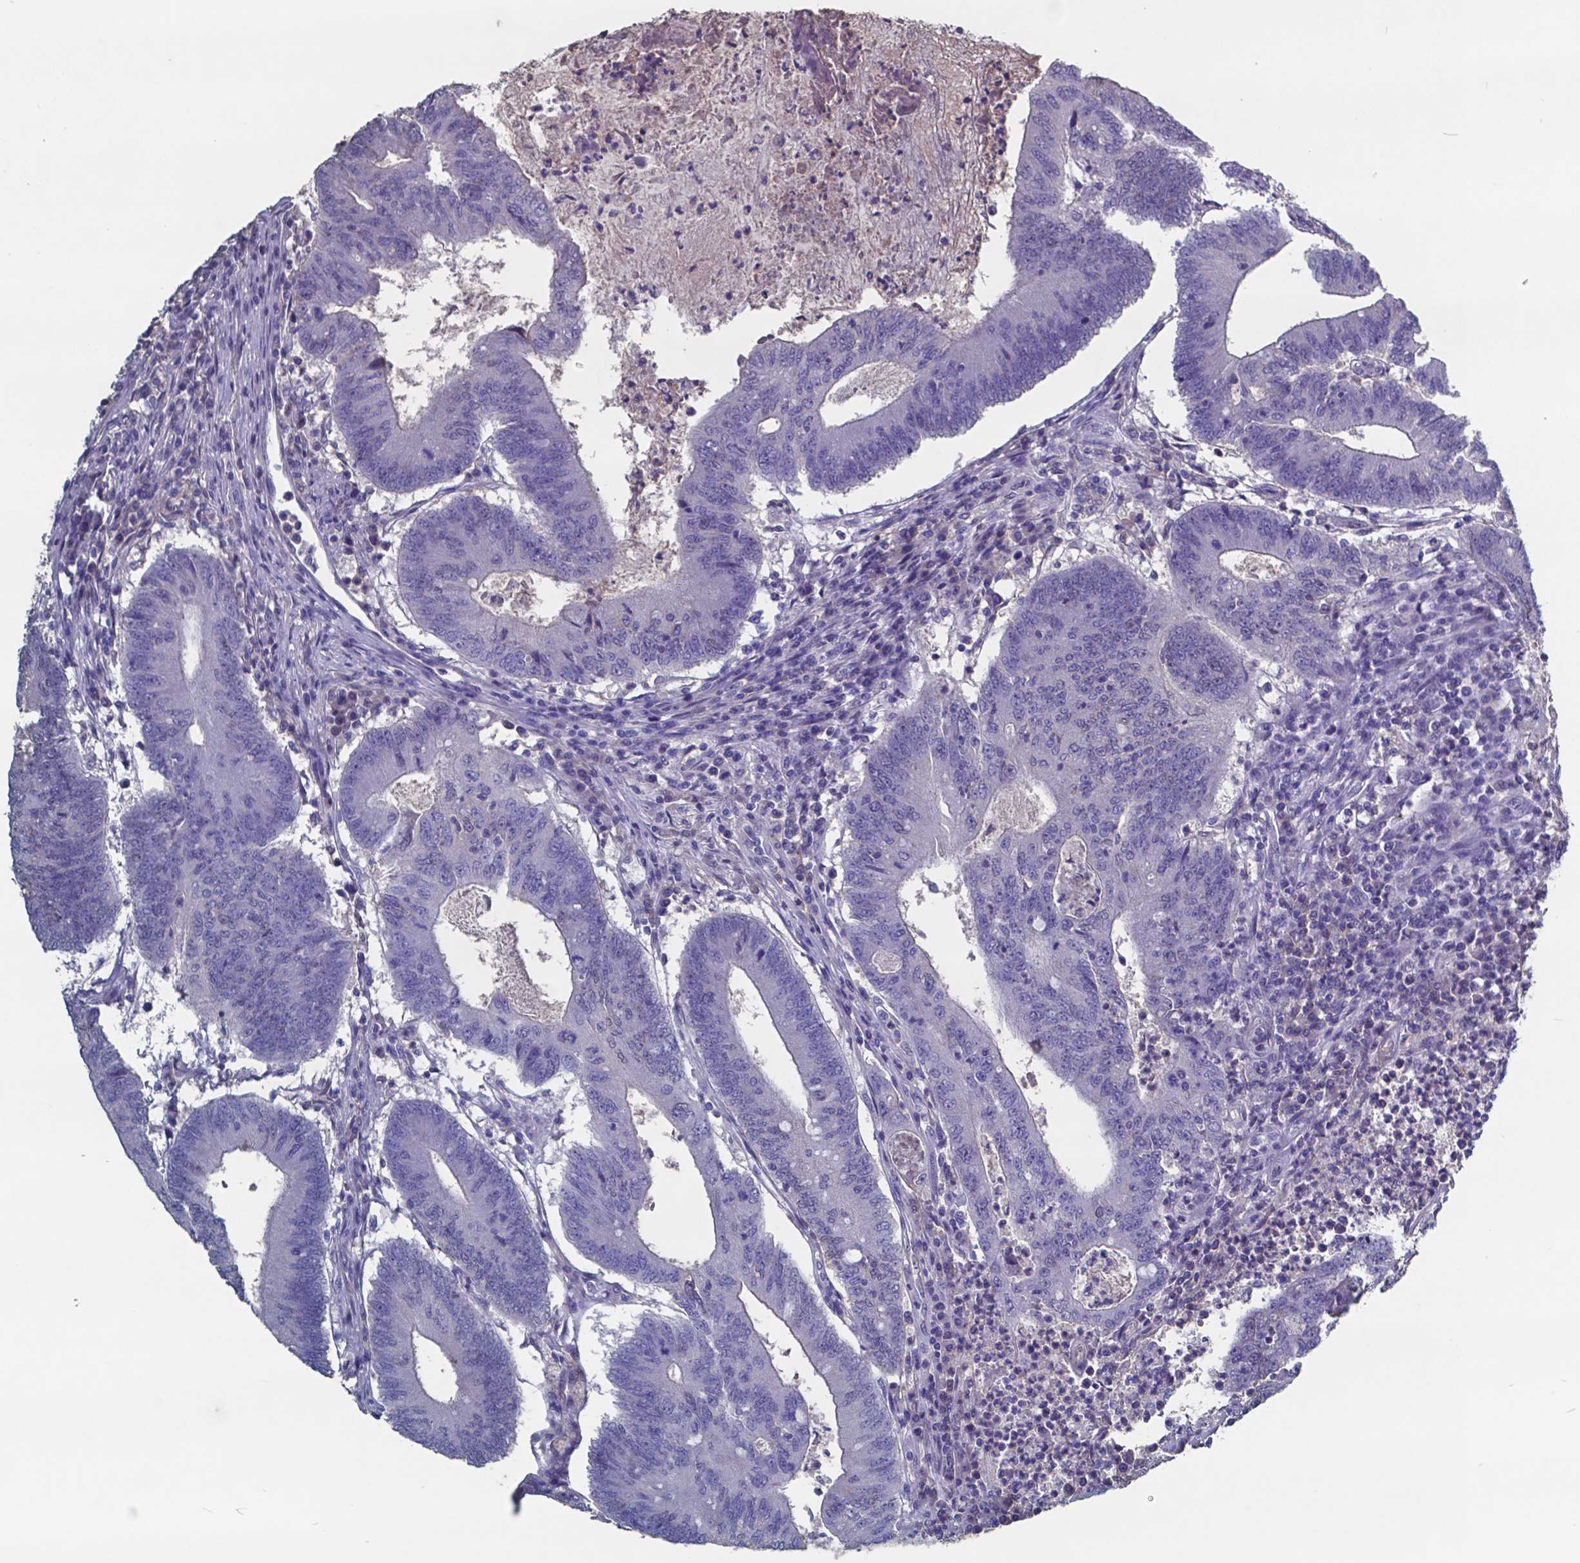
{"staining": {"intensity": "negative", "quantity": "none", "location": "none"}, "tissue": "colorectal cancer", "cell_type": "Tumor cells", "image_type": "cancer", "snomed": [{"axis": "morphology", "description": "Adenocarcinoma, NOS"}, {"axis": "topography", "description": "Colon"}], "caption": "Immunohistochemical staining of adenocarcinoma (colorectal) shows no significant expression in tumor cells. Brightfield microscopy of immunohistochemistry stained with DAB (brown) and hematoxylin (blue), captured at high magnification.", "gene": "TTR", "patient": {"sex": "female", "age": 70}}